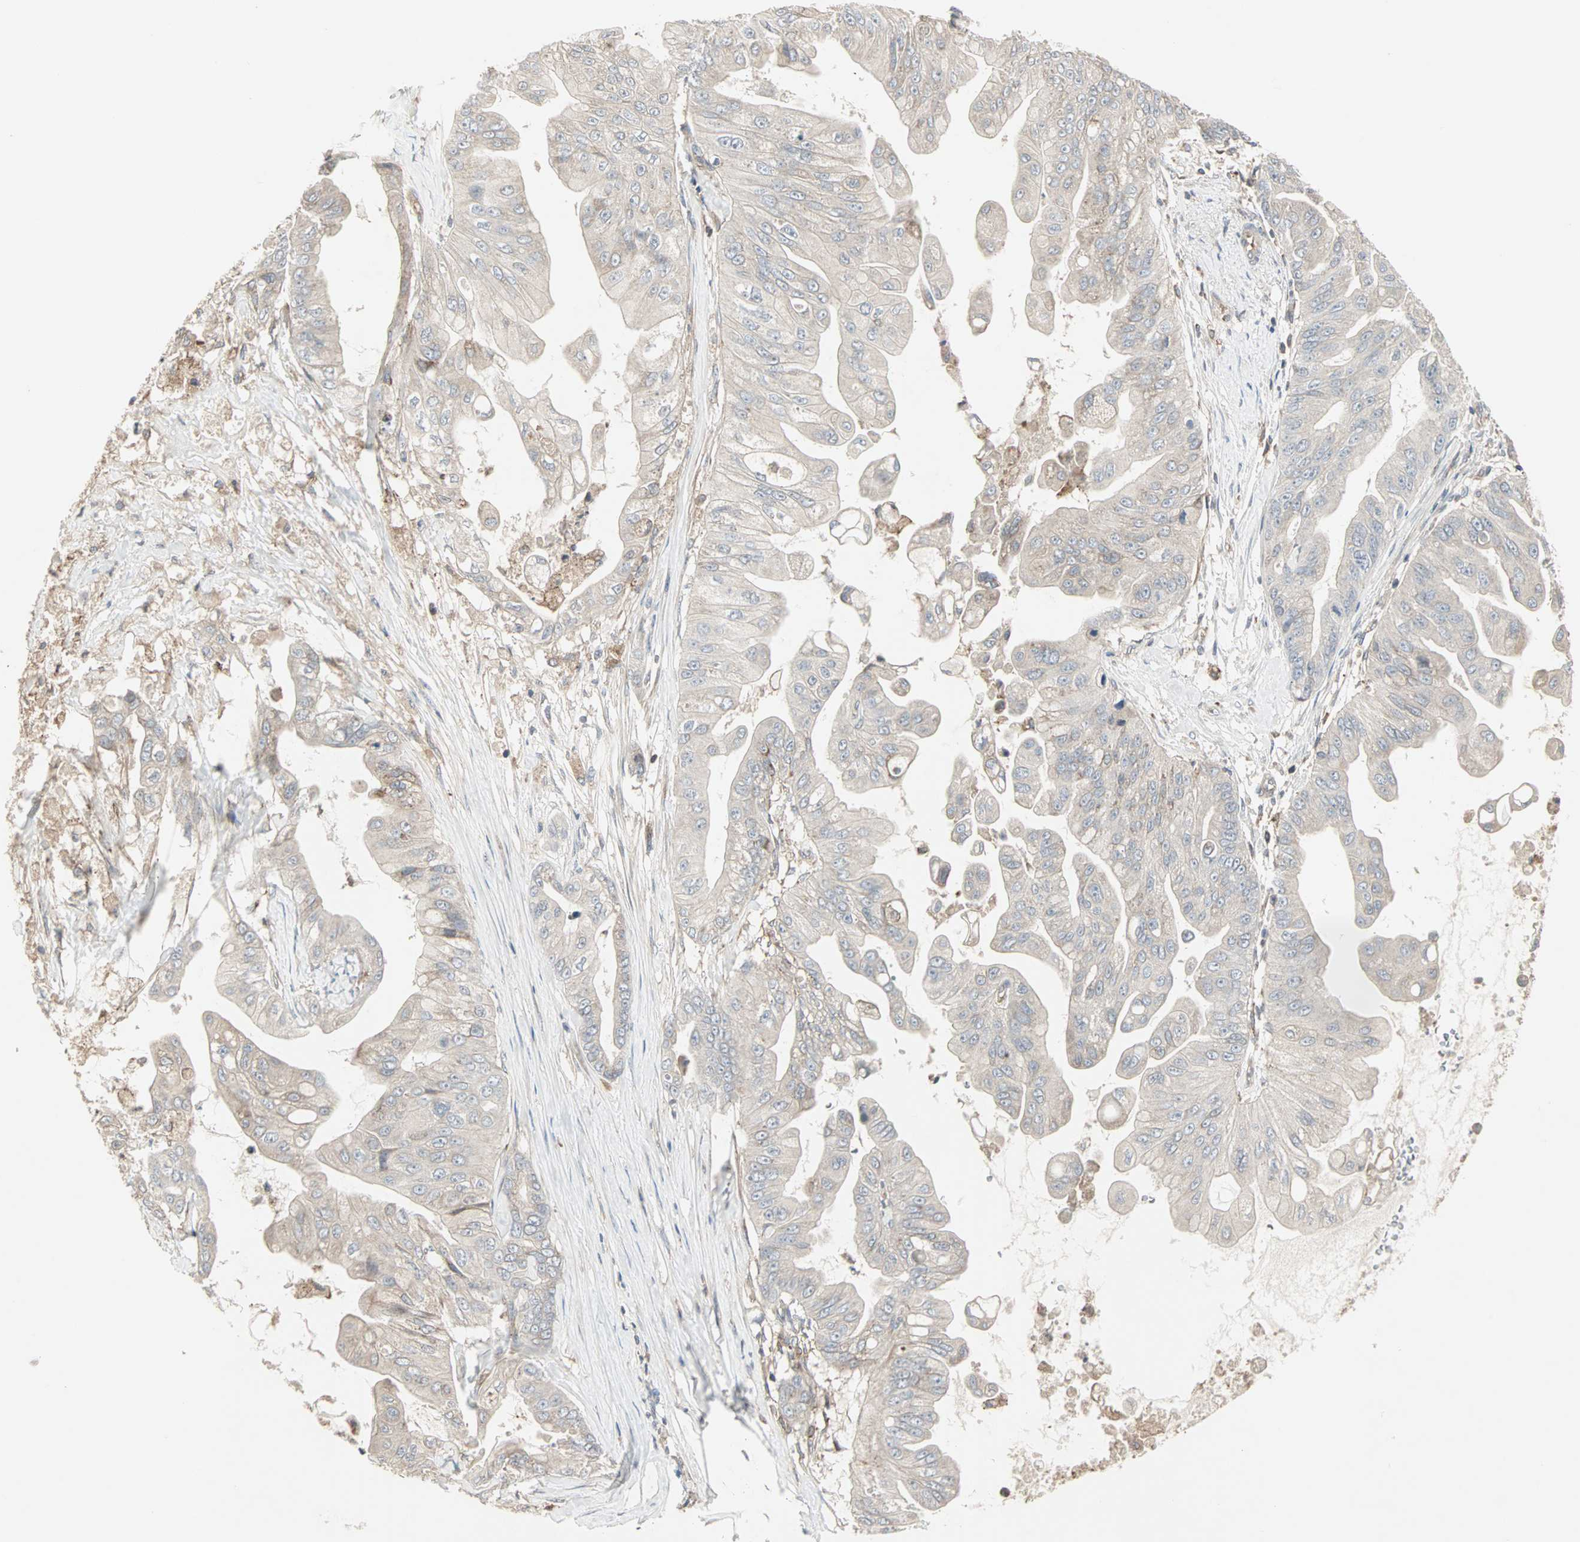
{"staining": {"intensity": "weak", "quantity": "25%-75%", "location": "cytoplasmic/membranous"}, "tissue": "pancreatic cancer", "cell_type": "Tumor cells", "image_type": "cancer", "snomed": [{"axis": "morphology", "description": "Adenocarcinoma, NOS"}, {"axis": "topography", "description": "Pancreas"}], "caption": "The immunohistochemical stain shows weak cytoplasmic/membranous positivity in tumor cells of pancreatic cancer (adenocarcinoma) tissue.", "gene": "GNAI2", "patient": {"sex": "female", "age": 75}}